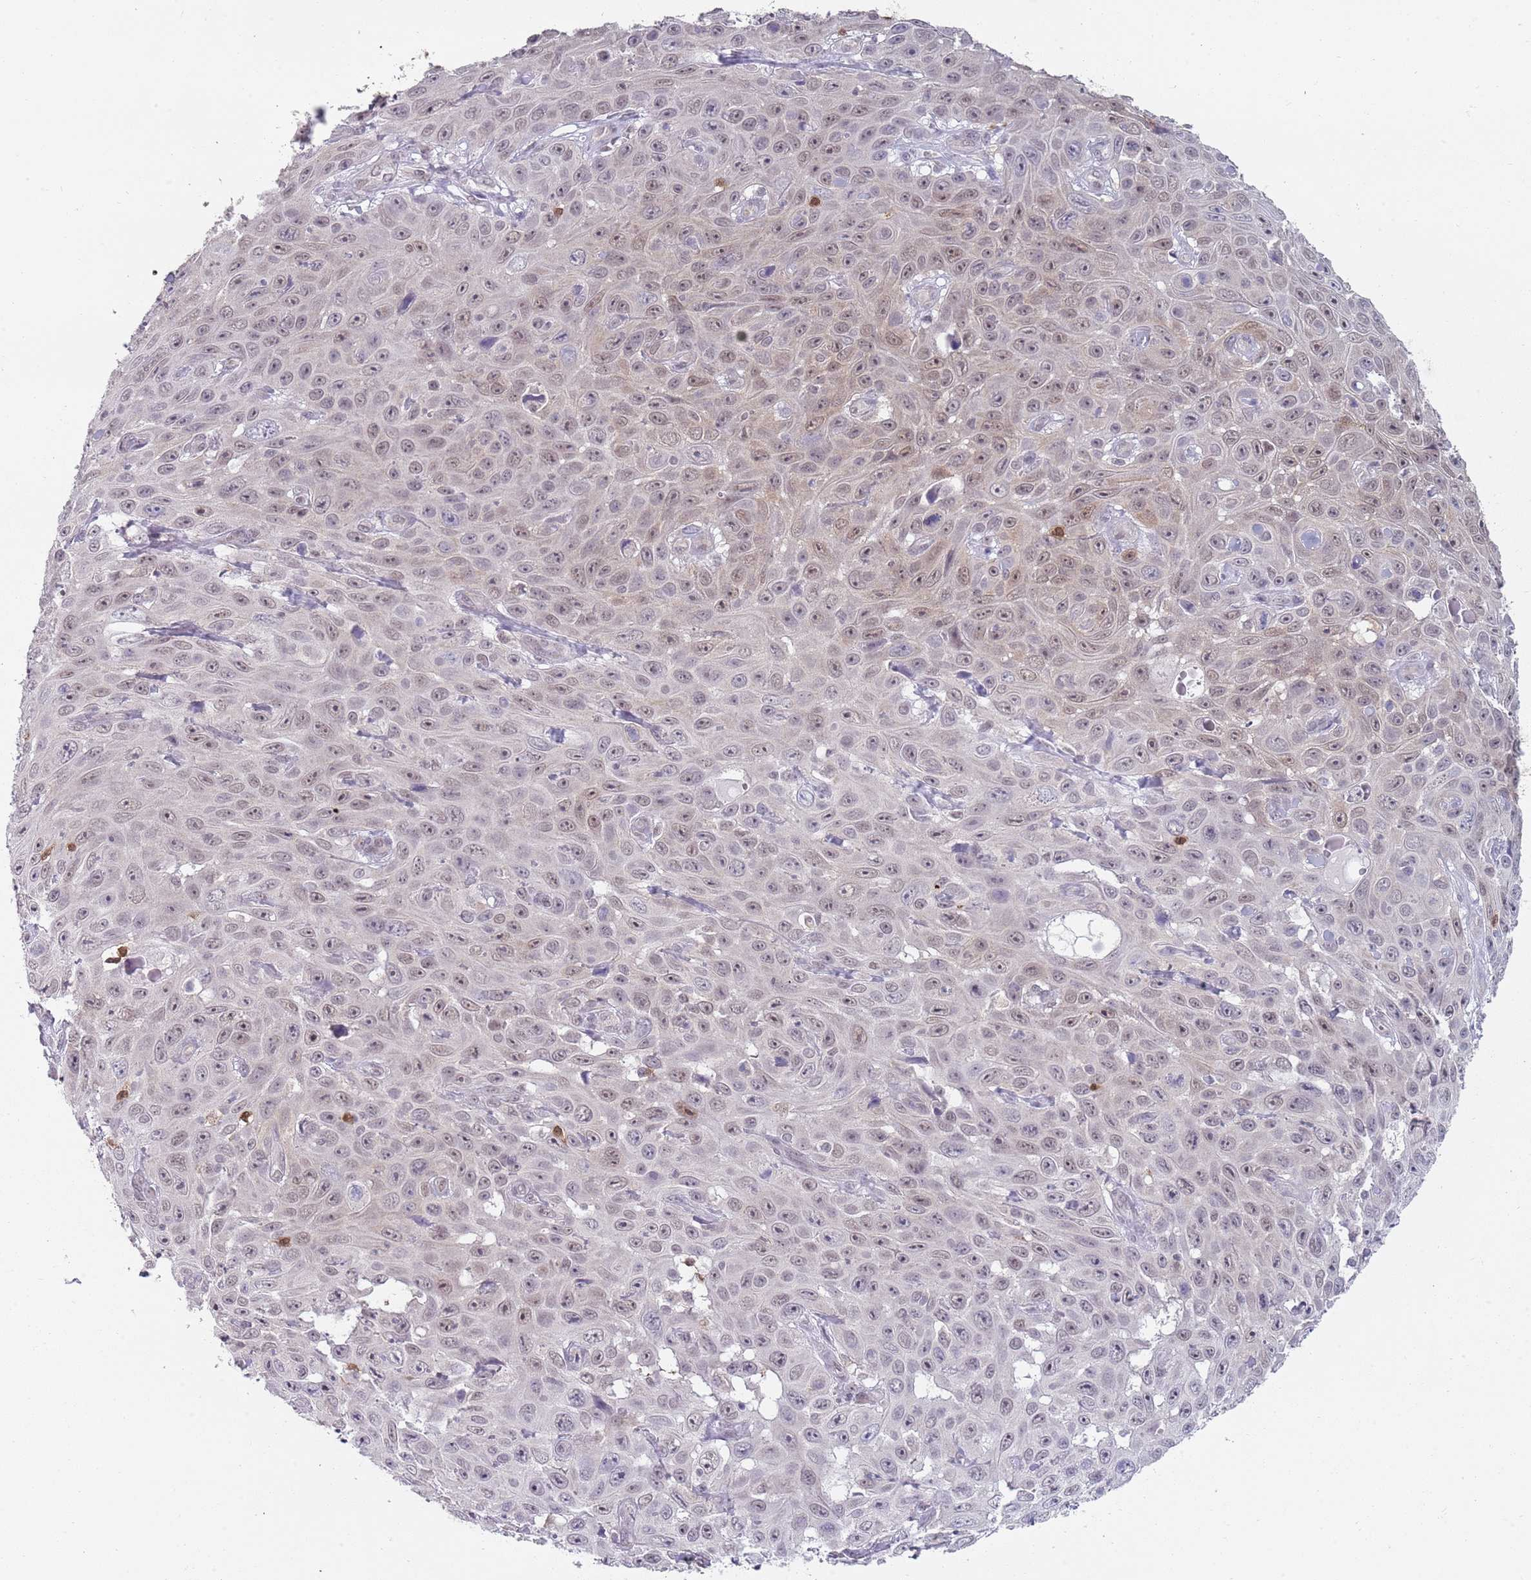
{"staining": {"intensity": "weak", "quantity": "<25%", "location": "nuclear"}, "tissue": "skin cancer", "cell_type": "Tumor cells", "image_type": "cancer", "snomed": [{"axis": "morphology", "description": "Squamous cell carcinoma, NOS"}, {"axis": "topography", "description": "Skin"}], "caption": "Immunohistochemical staining of human squamous cell carcinoma (skin) displays no significant staining in tumor cells.", "gene": "SMARCAL1", "patient": {"sex": "male", "age": 82}}